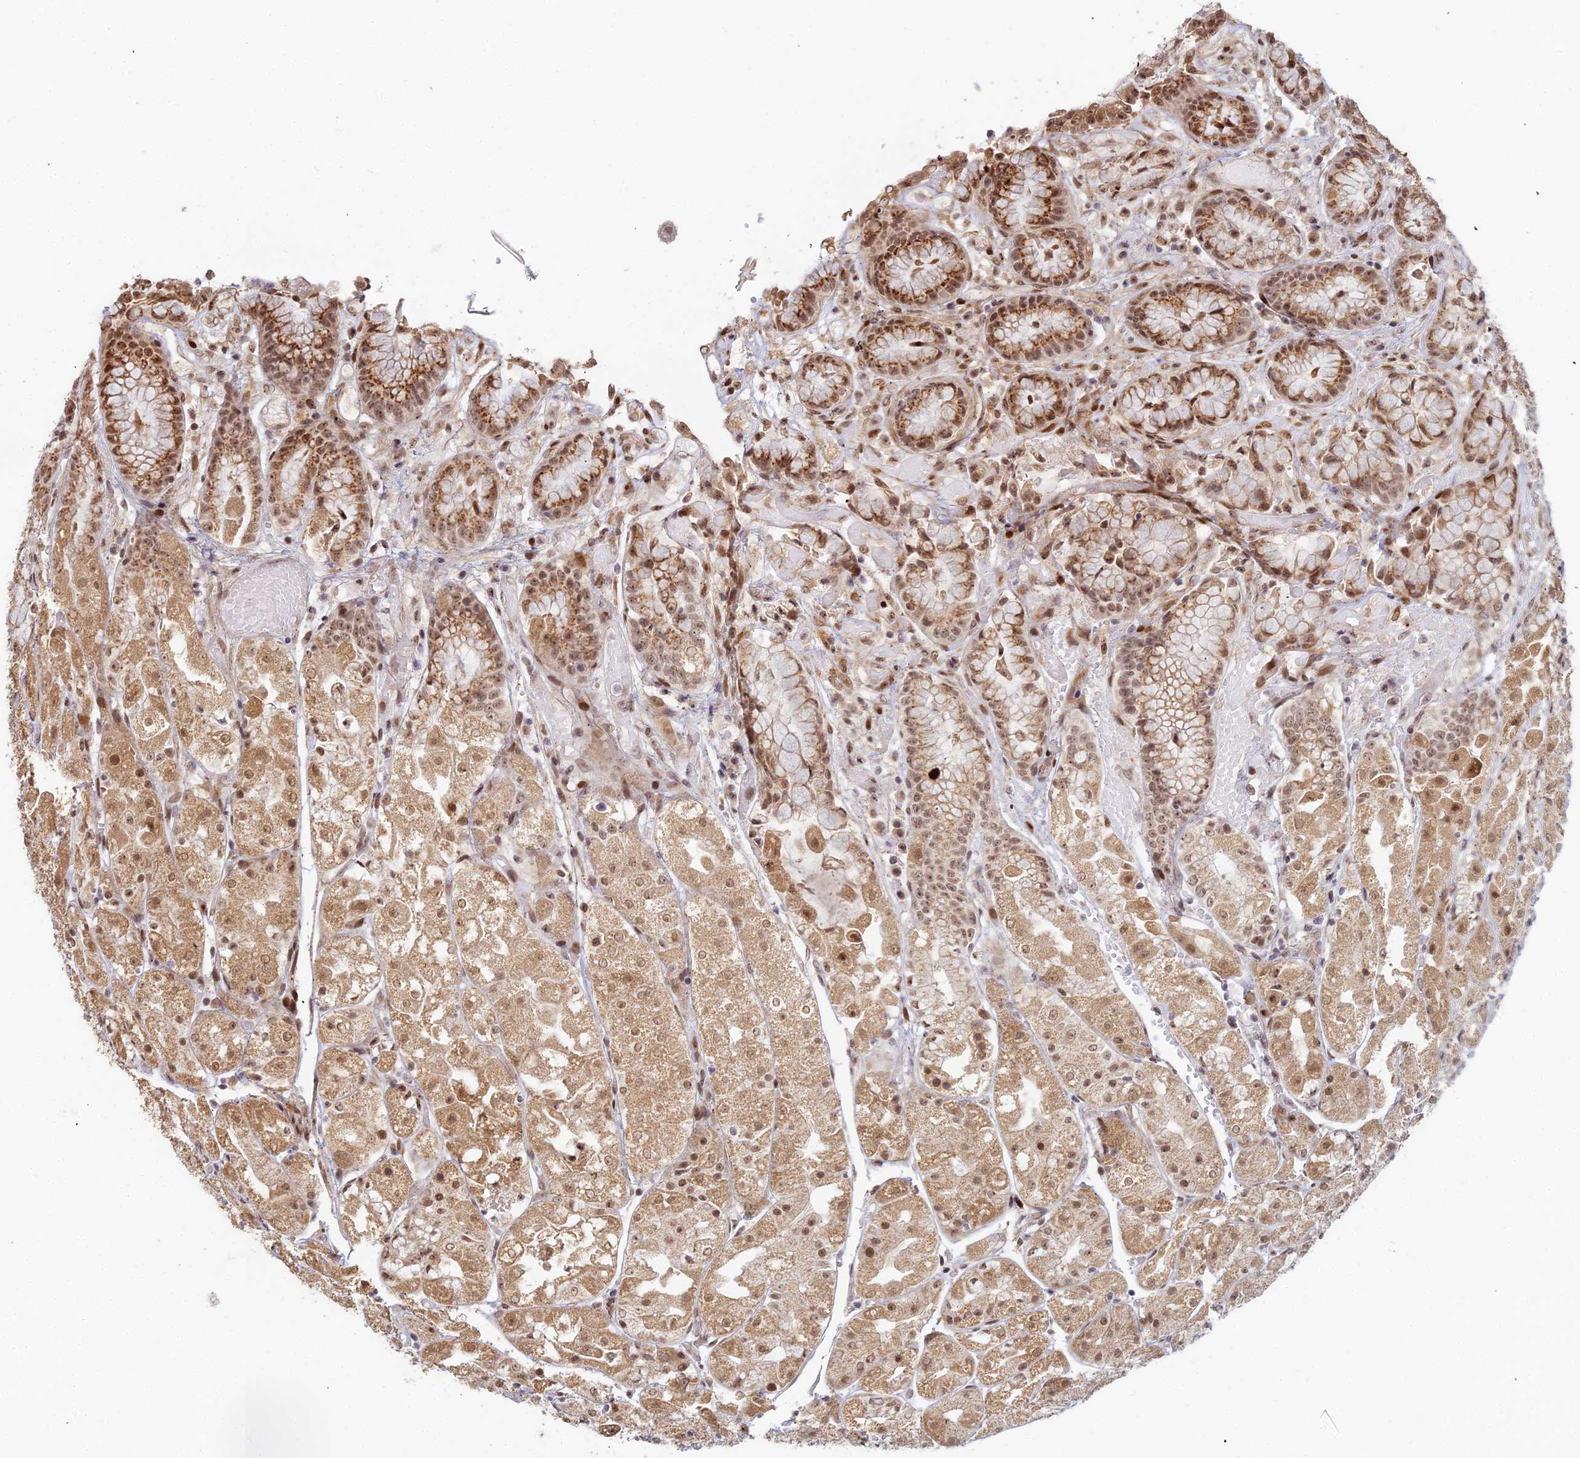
{"staining": {"intensity": "strong", "quantity": ">75%", "location": "cytoplasmic/membranous,nuclear"}, "tissue": "stomach", "cell_type": "Glandular cells", "image_type": "normal", "snomed": [{"axis": "morphology", "description": "Normal tissue, NOS"}, {"axis": "topography", "description": "Stomach, upper"}], "caption": "The immunohistochemical stain shows strong cytoplasmic/membranous,nuclear expression in glandular cells of normal stomach.", "gene": "ABCA2", "patient": {"sex": "male", "age": 72}}